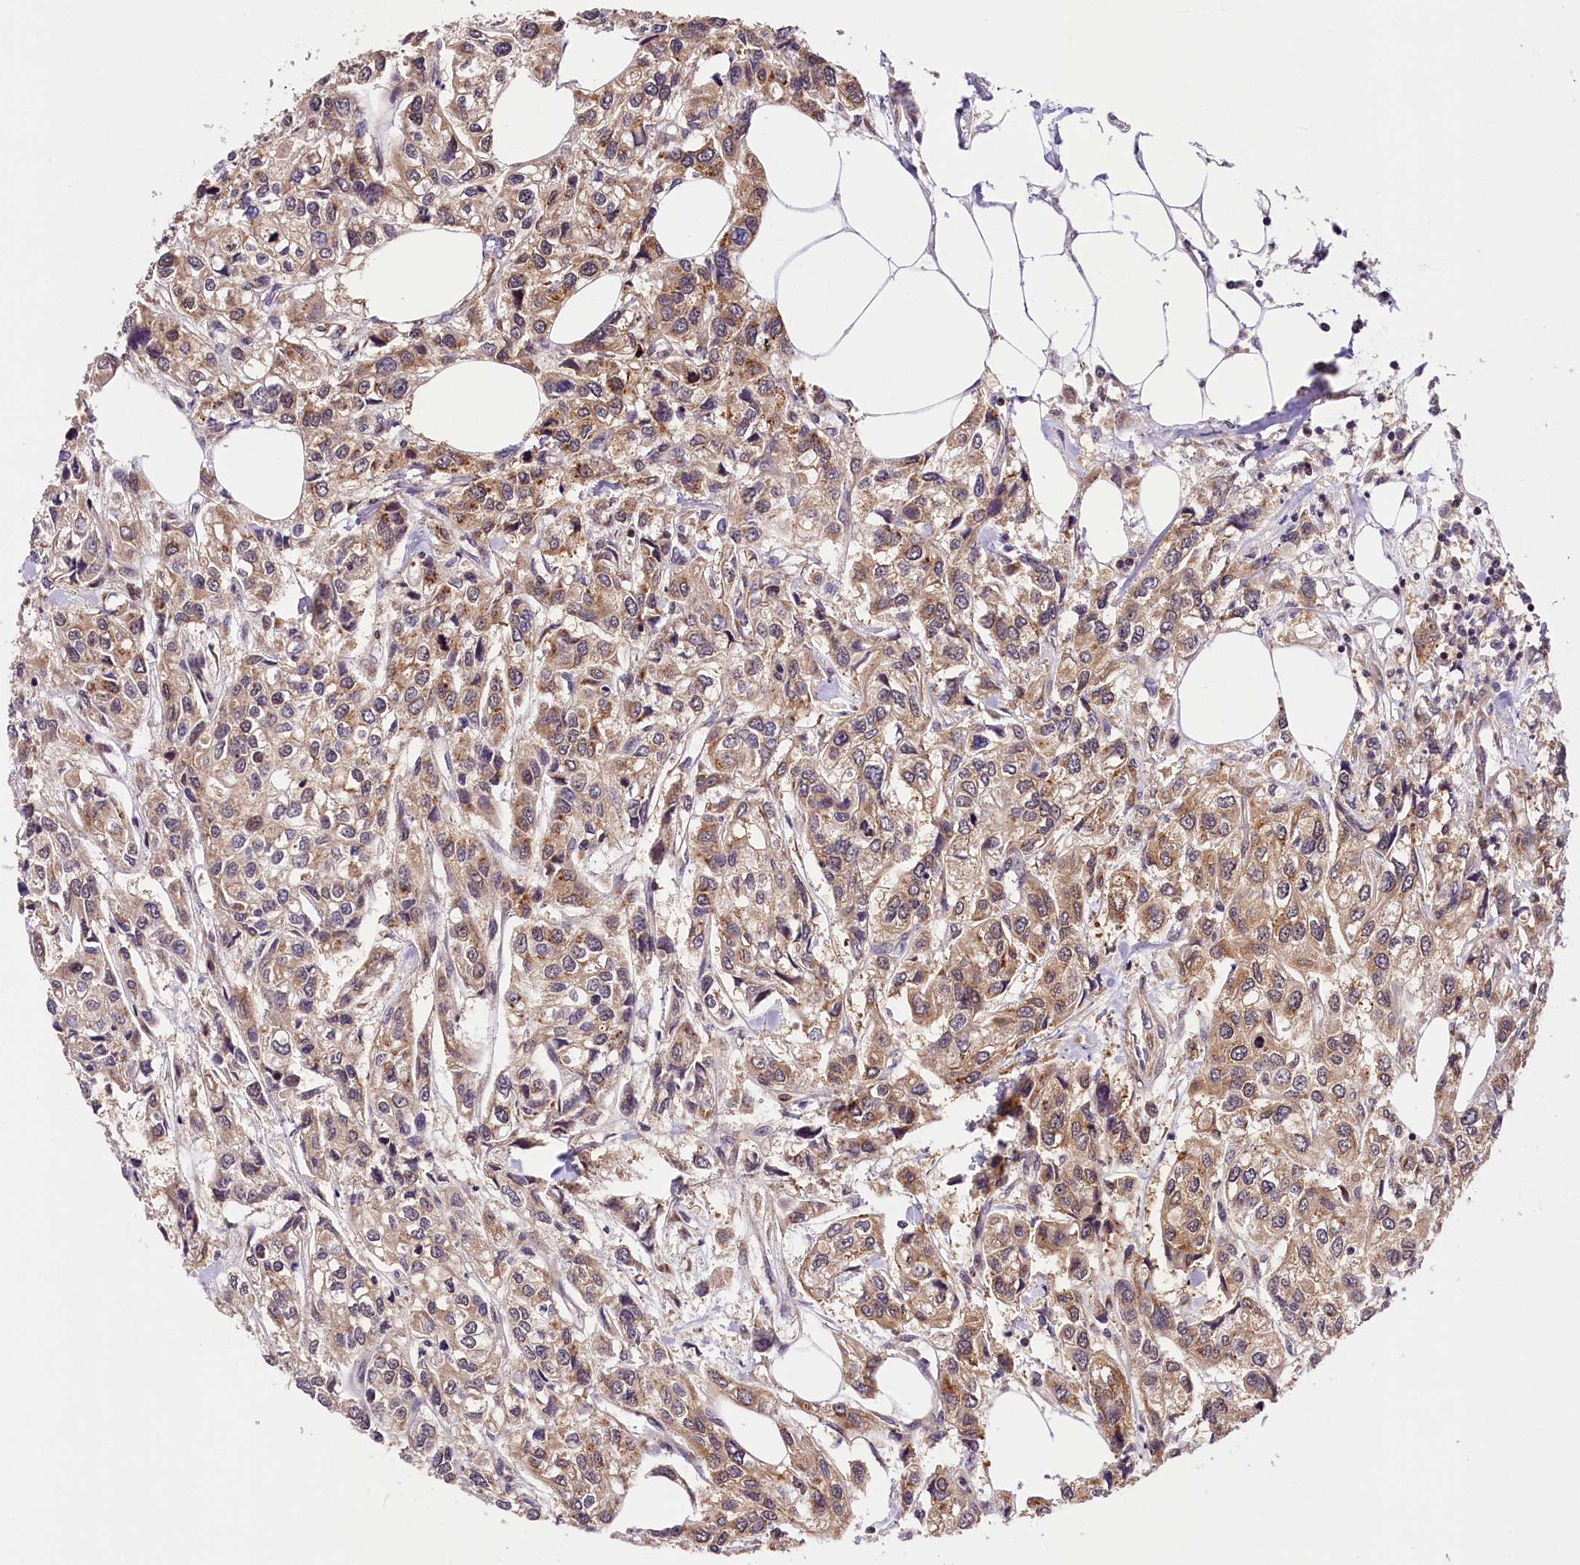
{"staining": {"intensity": "weak", "quantity": "25%-75%", "location": "cytoplasmic/membranous"}, "tissue": "urothelial cancer", "cell_type": "Tumor cells", "image_type": "cancer", "snomed": [{"axis": "morphology", "description": "Urothelial carcinoma, High grade"}, {"axis": "topography", "description": "Urinary bladder"}], "caption": "DAB immunohistochemical staining of urothelial cancer exhibits weak cytoplasmic/membranous protein expression in approximately 25%-75% of tumor cells. The staining was performed using DAB (3,3'-diaminobenzidine) to visualize the protein expression in brown, while the nuclei were stained in blue with hematoxylin (Magnification: 20x).", "gene": "CHORDC1", "patient": {"sex": "male", "age": 67}}